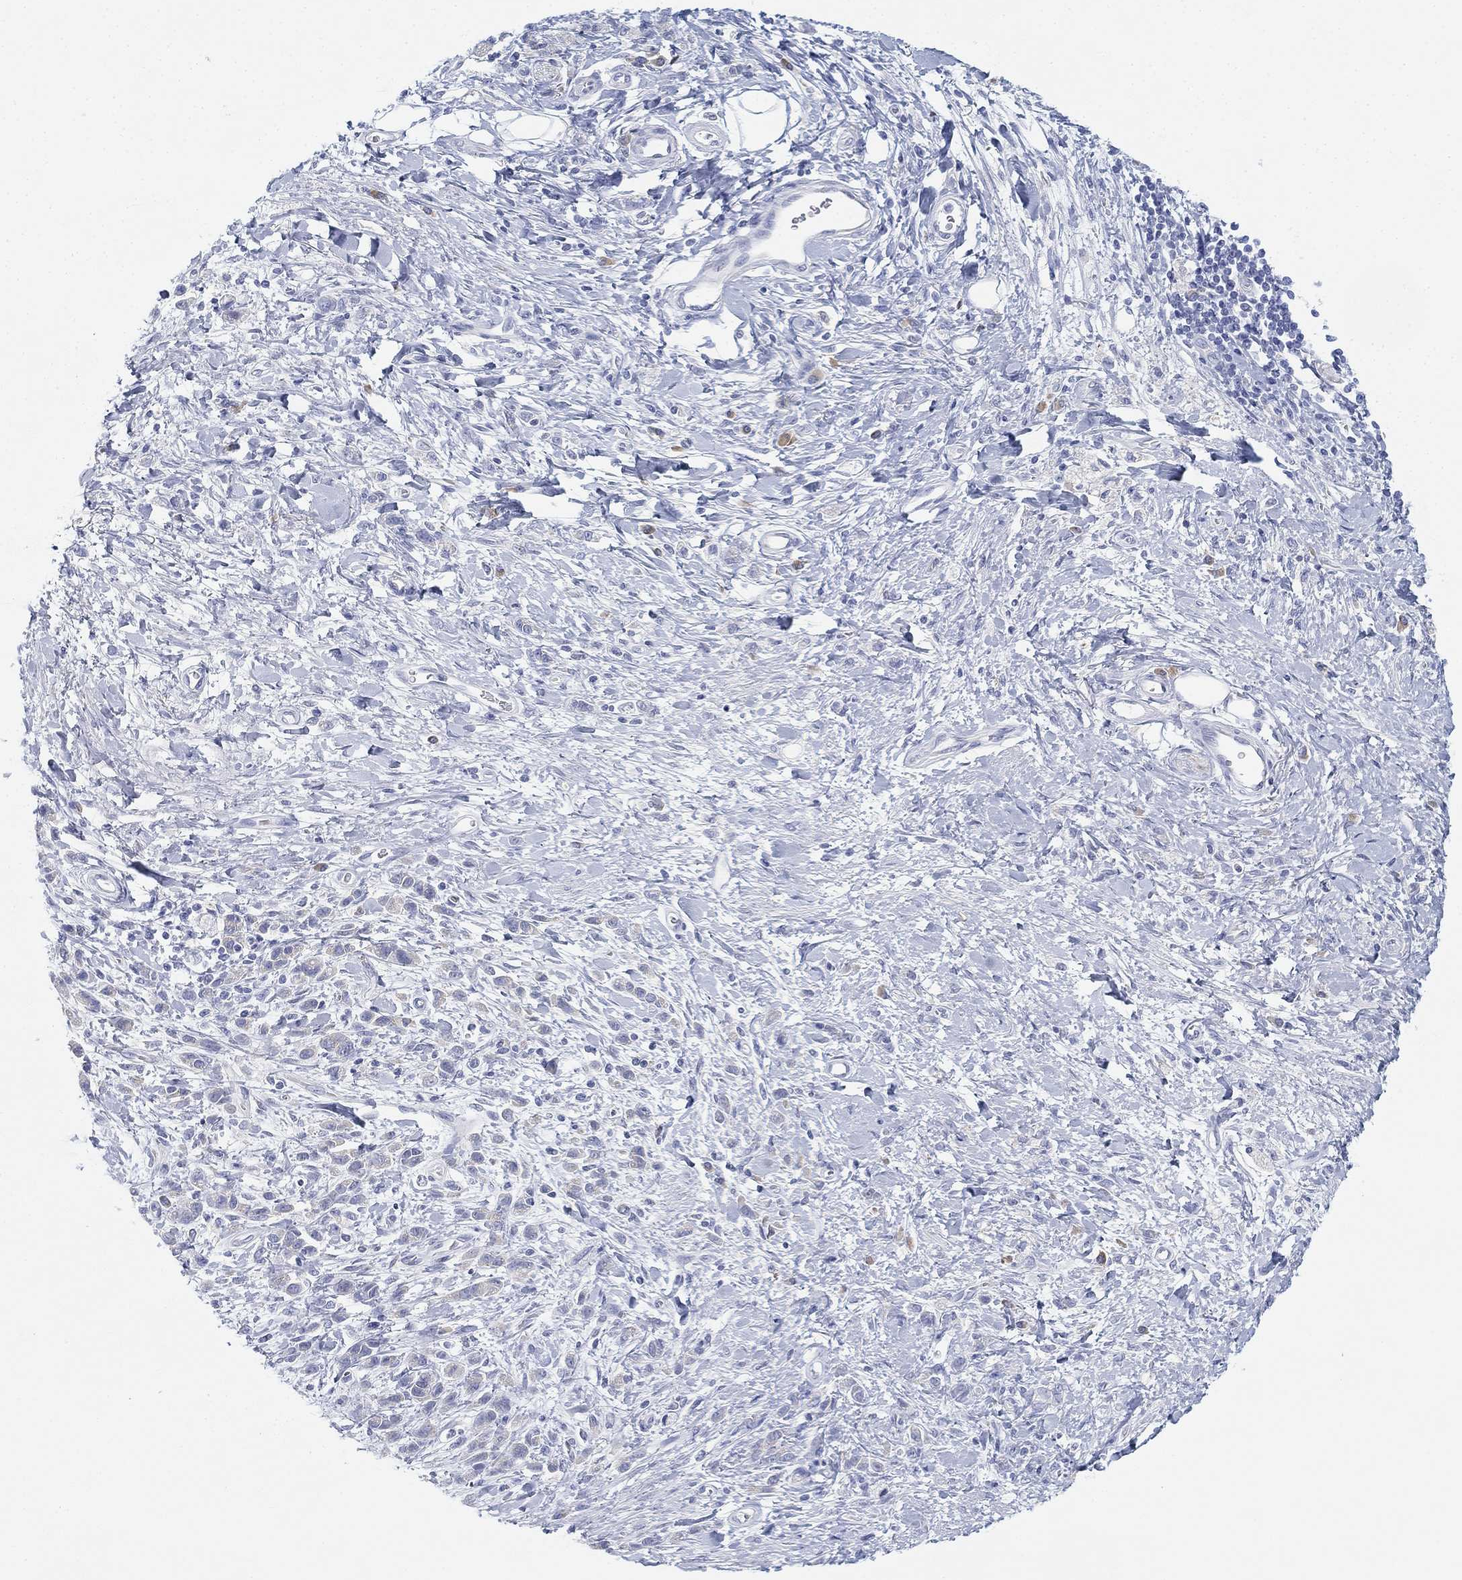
{"staining": {"intensity": "negative", "quantity": "none", "location": "none"}, "tissue": "stomach cancer", "cell_type": "Tumor cells", "image_type": "cancer", "snomed": [{"axis": "morphology", "description": "Adenocarcinoma, NOS"}, {"axis": "topography", "description": "Stomach"}], "caption": "Tumor cells are negative for brown protein staining in stomach cancer.", "gene": "GCNA", "patient": {"sex": "male", "age": 77}}